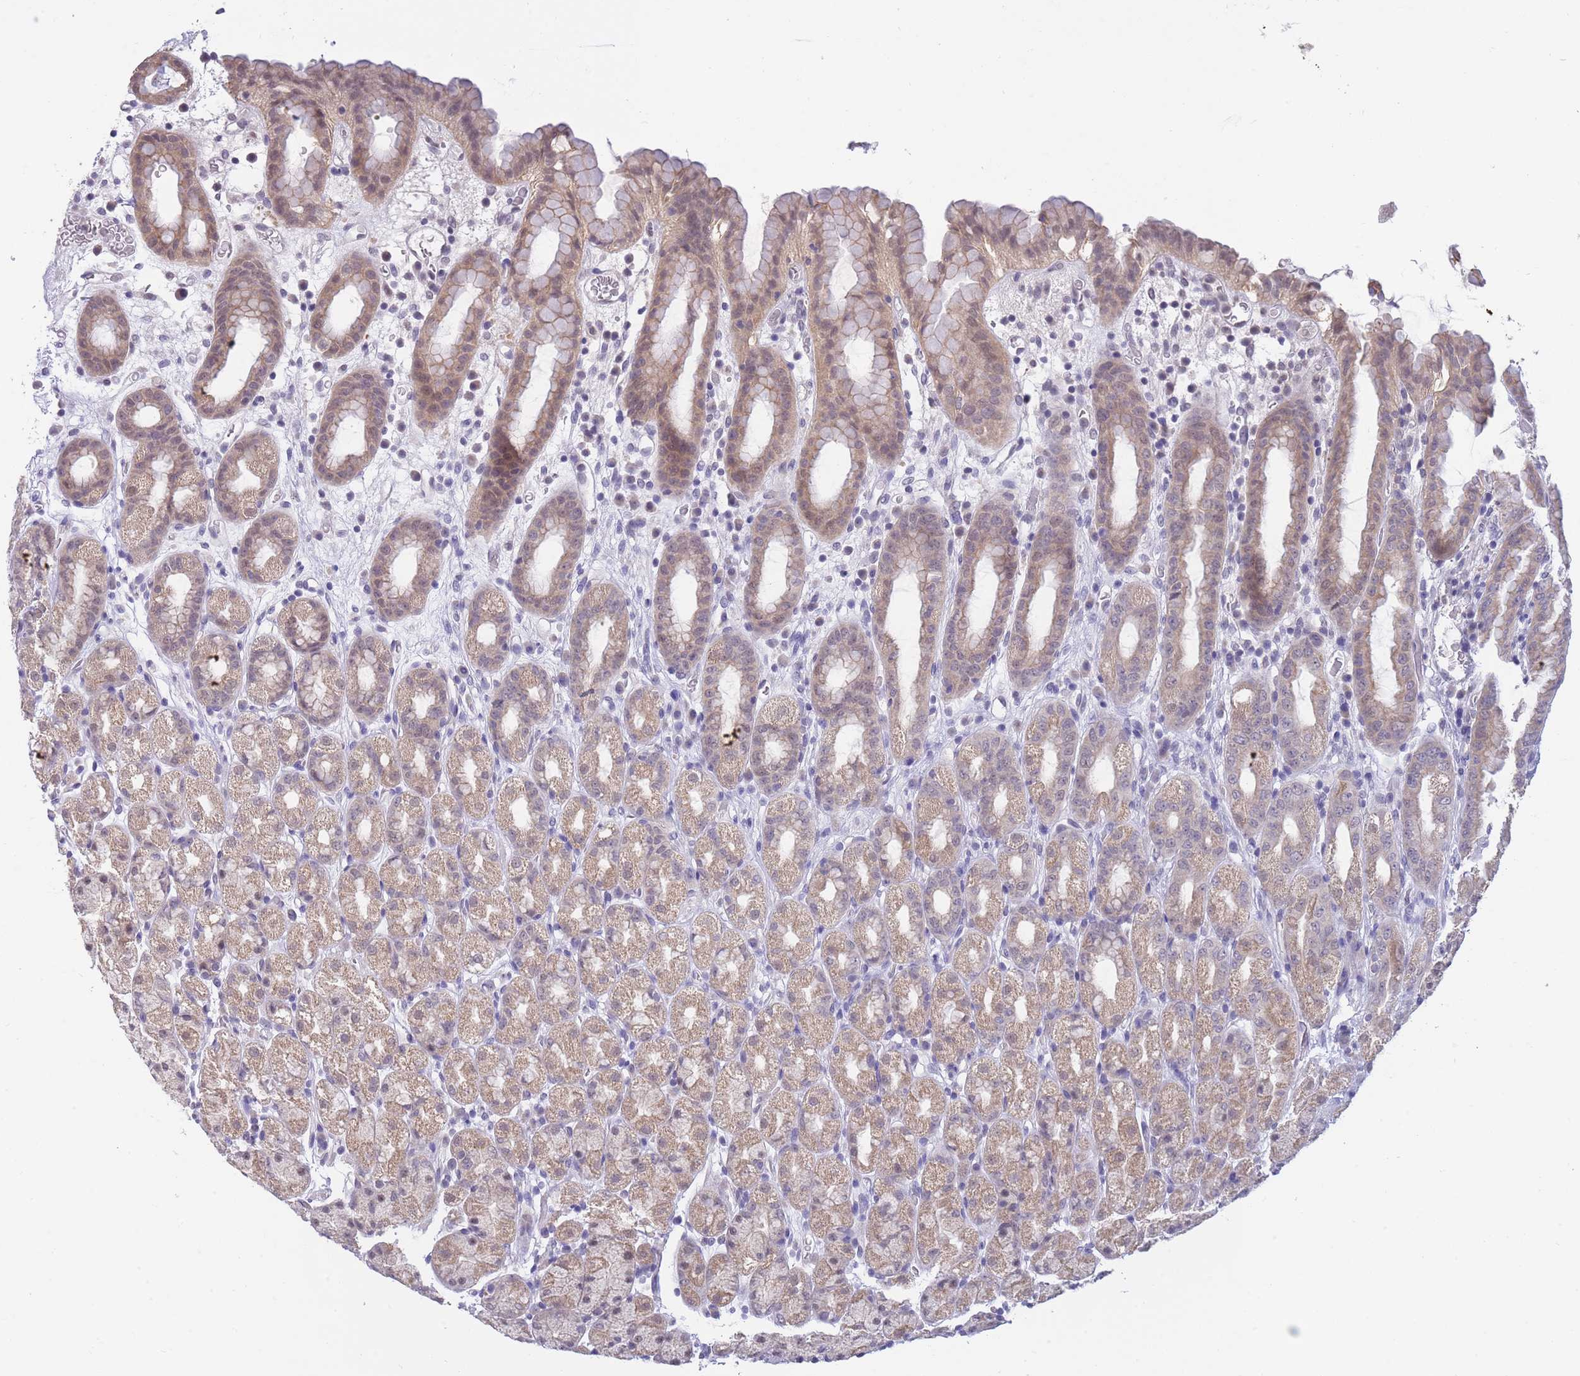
{"staining": {"intensity": "weak", "quantity": ">75%", "location": "cytoplasmic/membranous,nuclear"}, "tissue": "stomach", "cell_type": "Glandular cells", "image_type": "normal", "snomed": [{"axis": "morphology", "description": "Normal tissue, NOS"}, {"axis": "topography", "description": "Stomach, upper"}, {"axis": "topography", "description": "Stomach, lower"}, {"axis": "topography", "description": "Small intestine"}], "caption": "This photomicrograph shows IHC staining of unremarkable stomach, with low weak cytoplasmic/membranous,nuclear expression in about >75% of glandular cells.", "gene": "GOLGA6L1", "patient": {"sex": "male", "age": 68}}